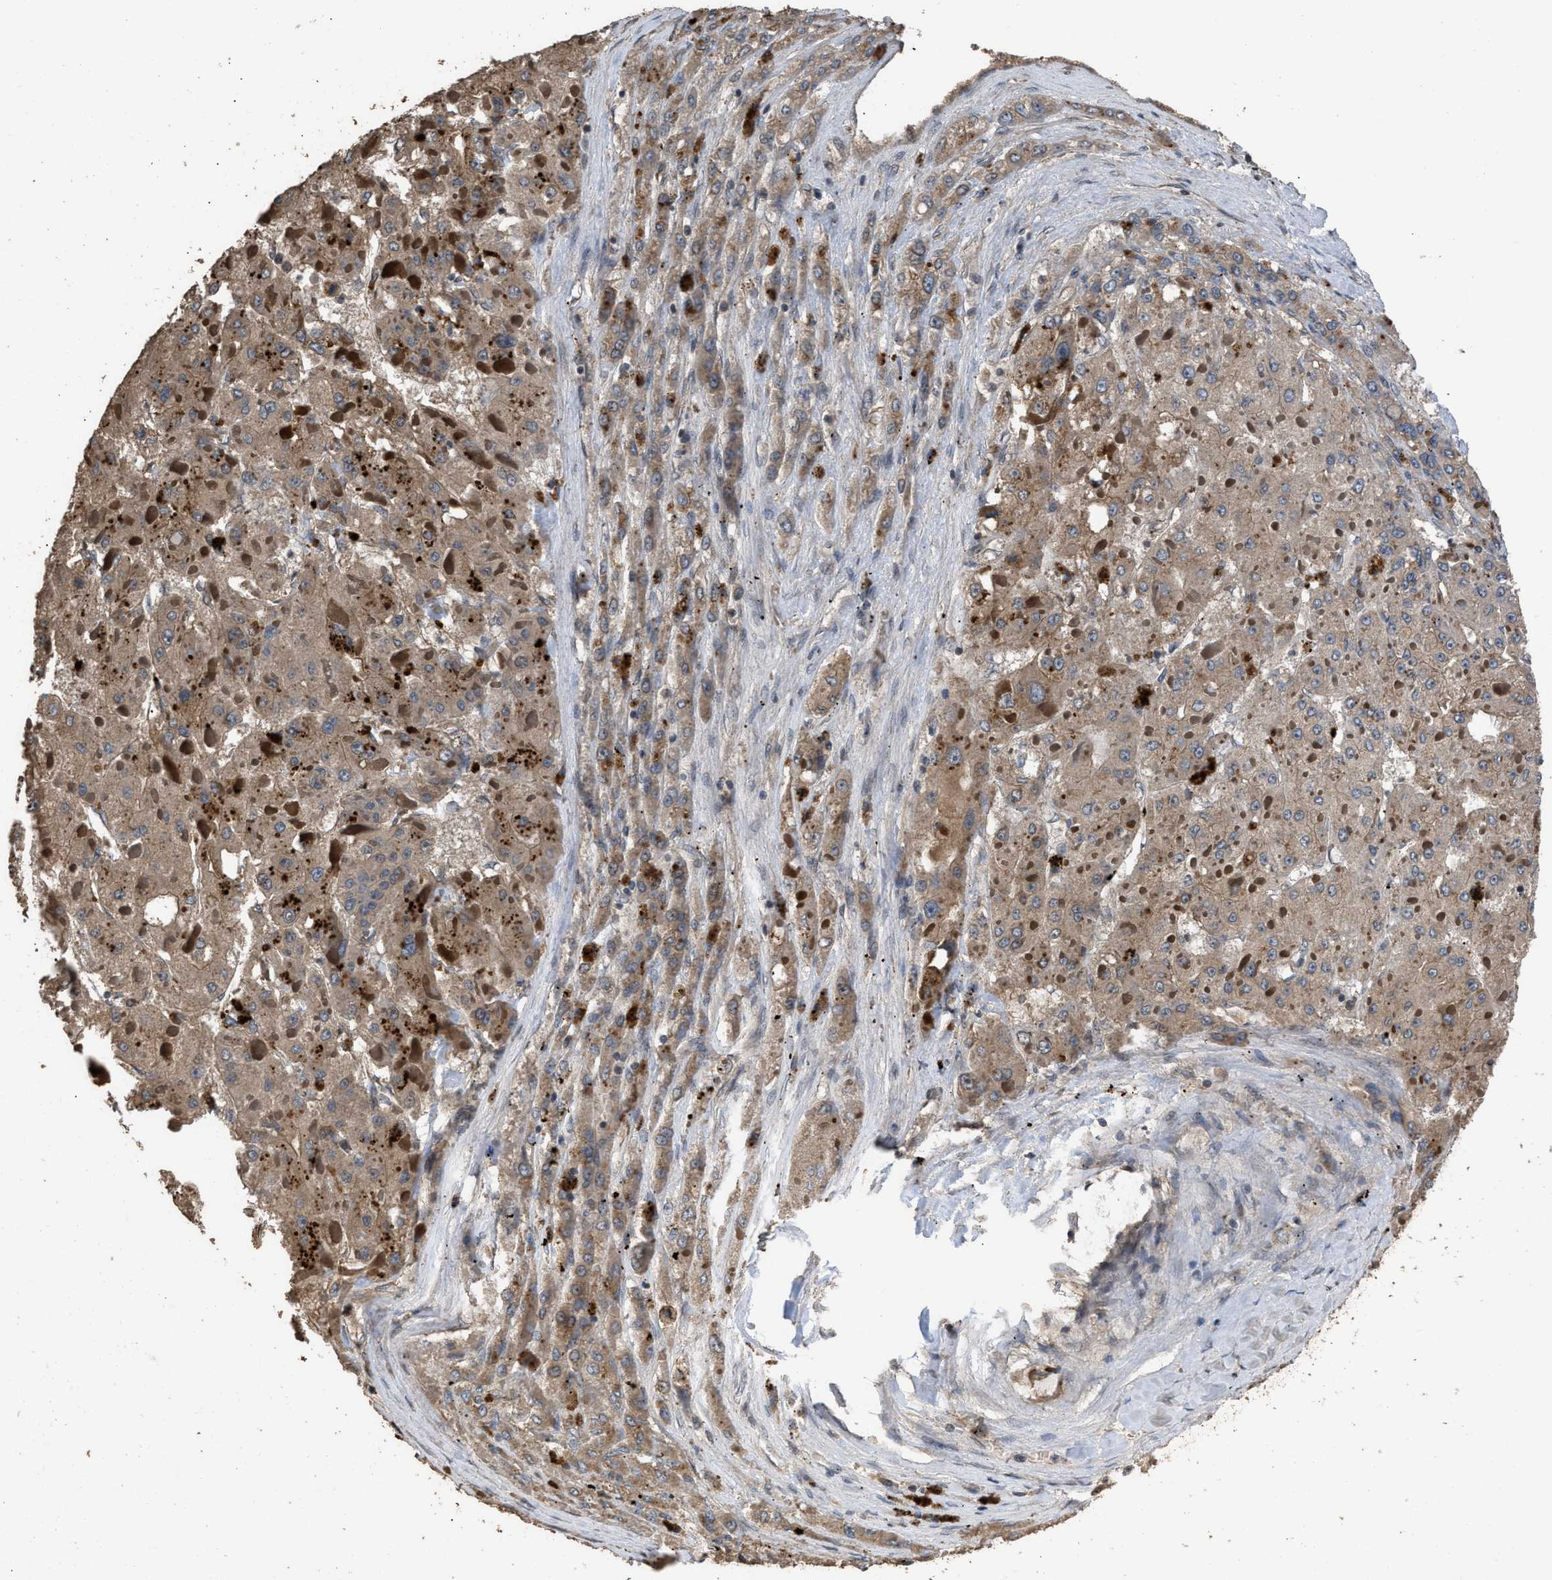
{"staining": {"intensity": "moderate", "quantity": ">75%", "location": "cytoplasmic/membranous"}, "tissue": "liver cancer", "cell_type": "Tumor cells", "image_type": "cancer", "snomed": [{"axis": "morphology", "description": "Carcinoma, Hepatocellular, NOS"}, {"axis": "topography", "description": "Liver"}], "caption": "DAB immunohistochemical staining of human liver hepatocellular carcinoma shows moderate cytoplasmic/membranous protein staining in about >75% of tumor cells.", "gene": "UTRN", "patient": {"sex": "female", "age": 73}}